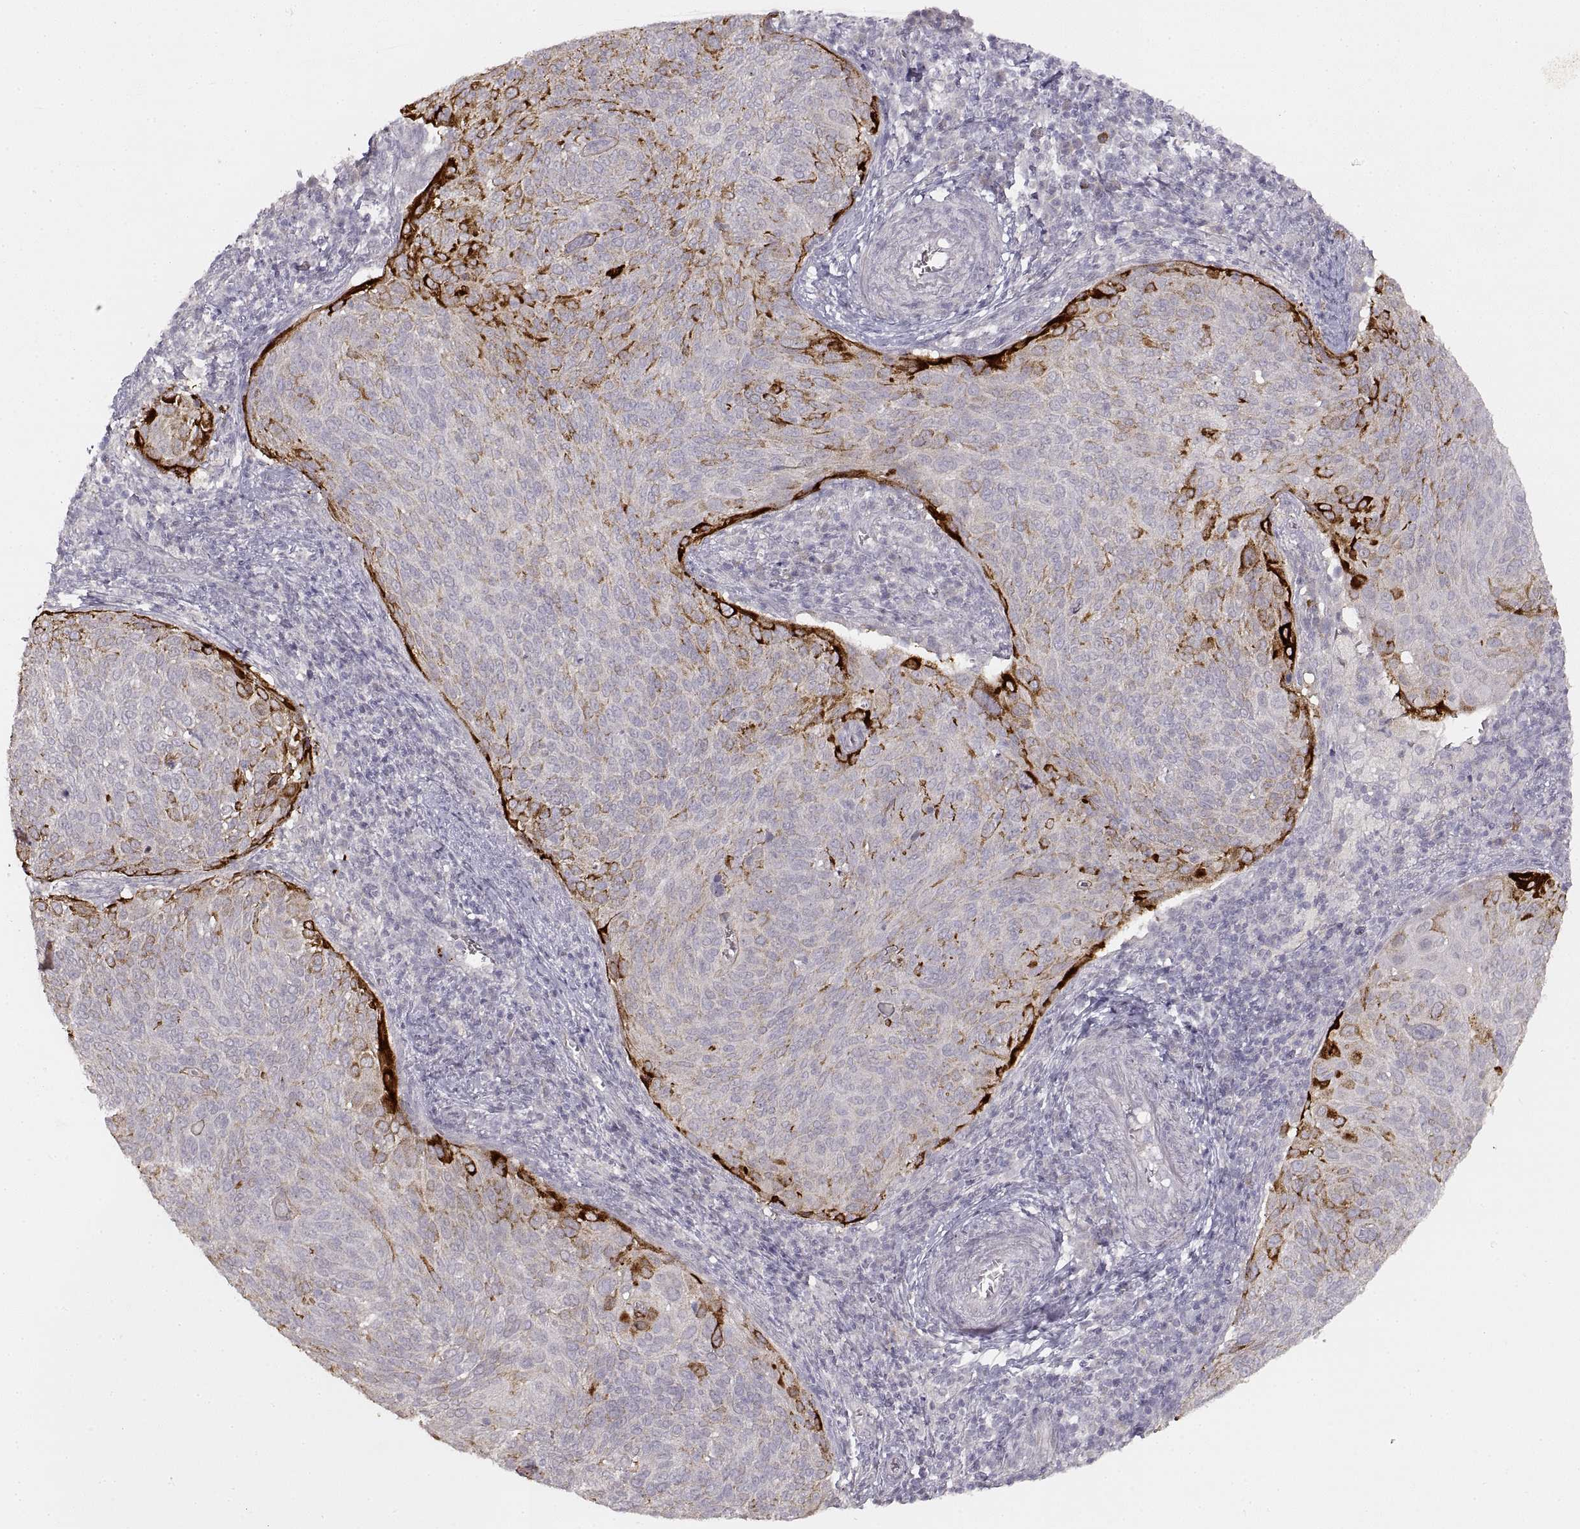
{"staining": {"intensity": "strong", "quantity": "<25%", "location": "cytoplasmic/membranous"}, "tissue": "cervical cancer", "cell_type": "Tumor cells", "image_type": "cancer", "snomed": [{"axis": "morphology", "description": "Squamous cell carcinoma, NOS"}, {"axis": "topography", "description": "Cervix"}], "caption": "Cervical cancer tissue reveals strong cytoplasmic/membranous staining in approximately <25% of tumor cells (DAB (3,3'-diaminobenzidine) IHC with brightfield microscopy, high magnification).", "gene": "LAMC2", "patient": {"sex": "female", "age": 39}}